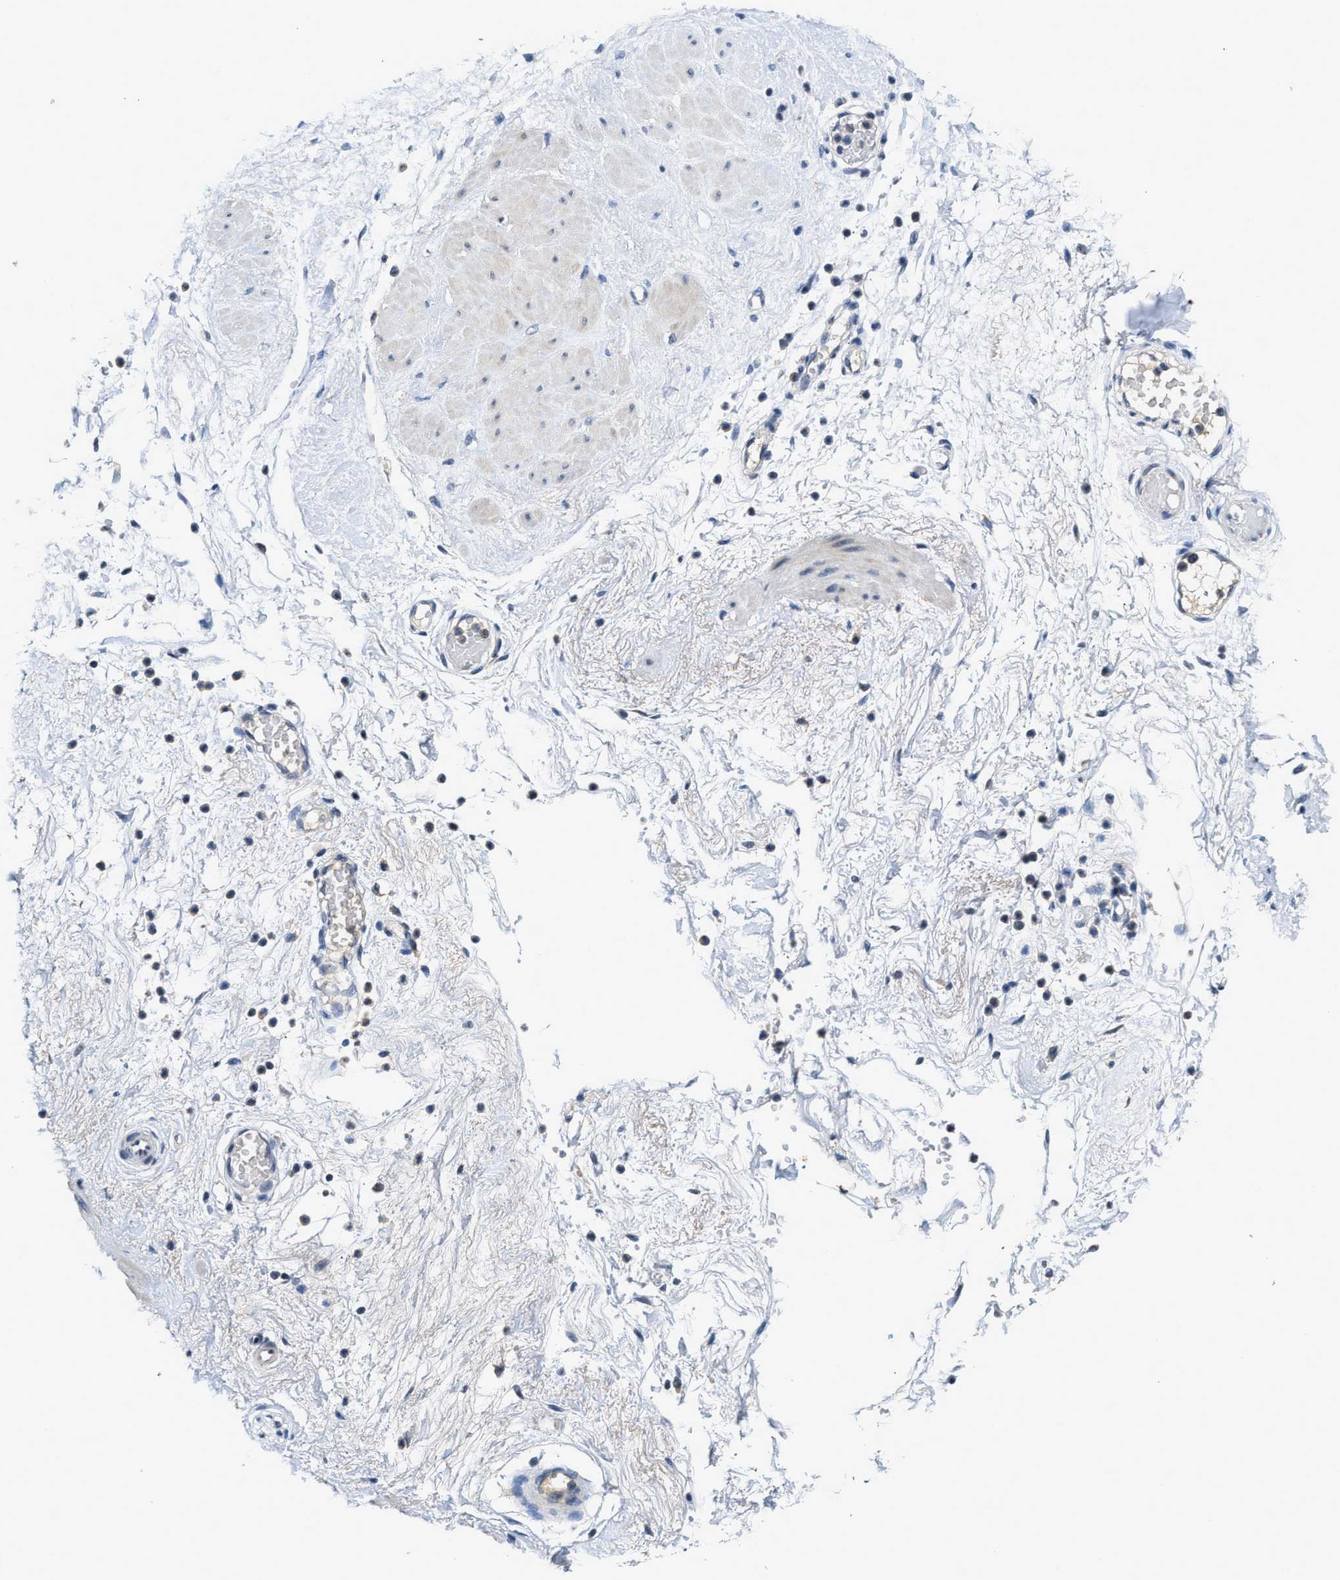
{"staining": {"intensity": "negative", "quantity": "none", "location": "none"}, "tissue": "adipose tissue", "cell_type": "Adipocytes", "image_type": "normal", "snomed": [{"axis": "morphology", "description": "Normal tissue, NOS"}, {"axis": "topography", "description": "Soft tissue"}, {"axis": "topography", "description": "Vascular tissue"}], "caption": "Immunohistochemical staining of benign human adipose tissue displays no significant expression in adipocytes. Brightfield microscopy of IHC stained with DAB (3,3'-diaminobenzidine) (brown) and hematoxylin (blue), captured at high magnification.", "gene": "INHA", "patient": {"sex": "female", "age": 35}}